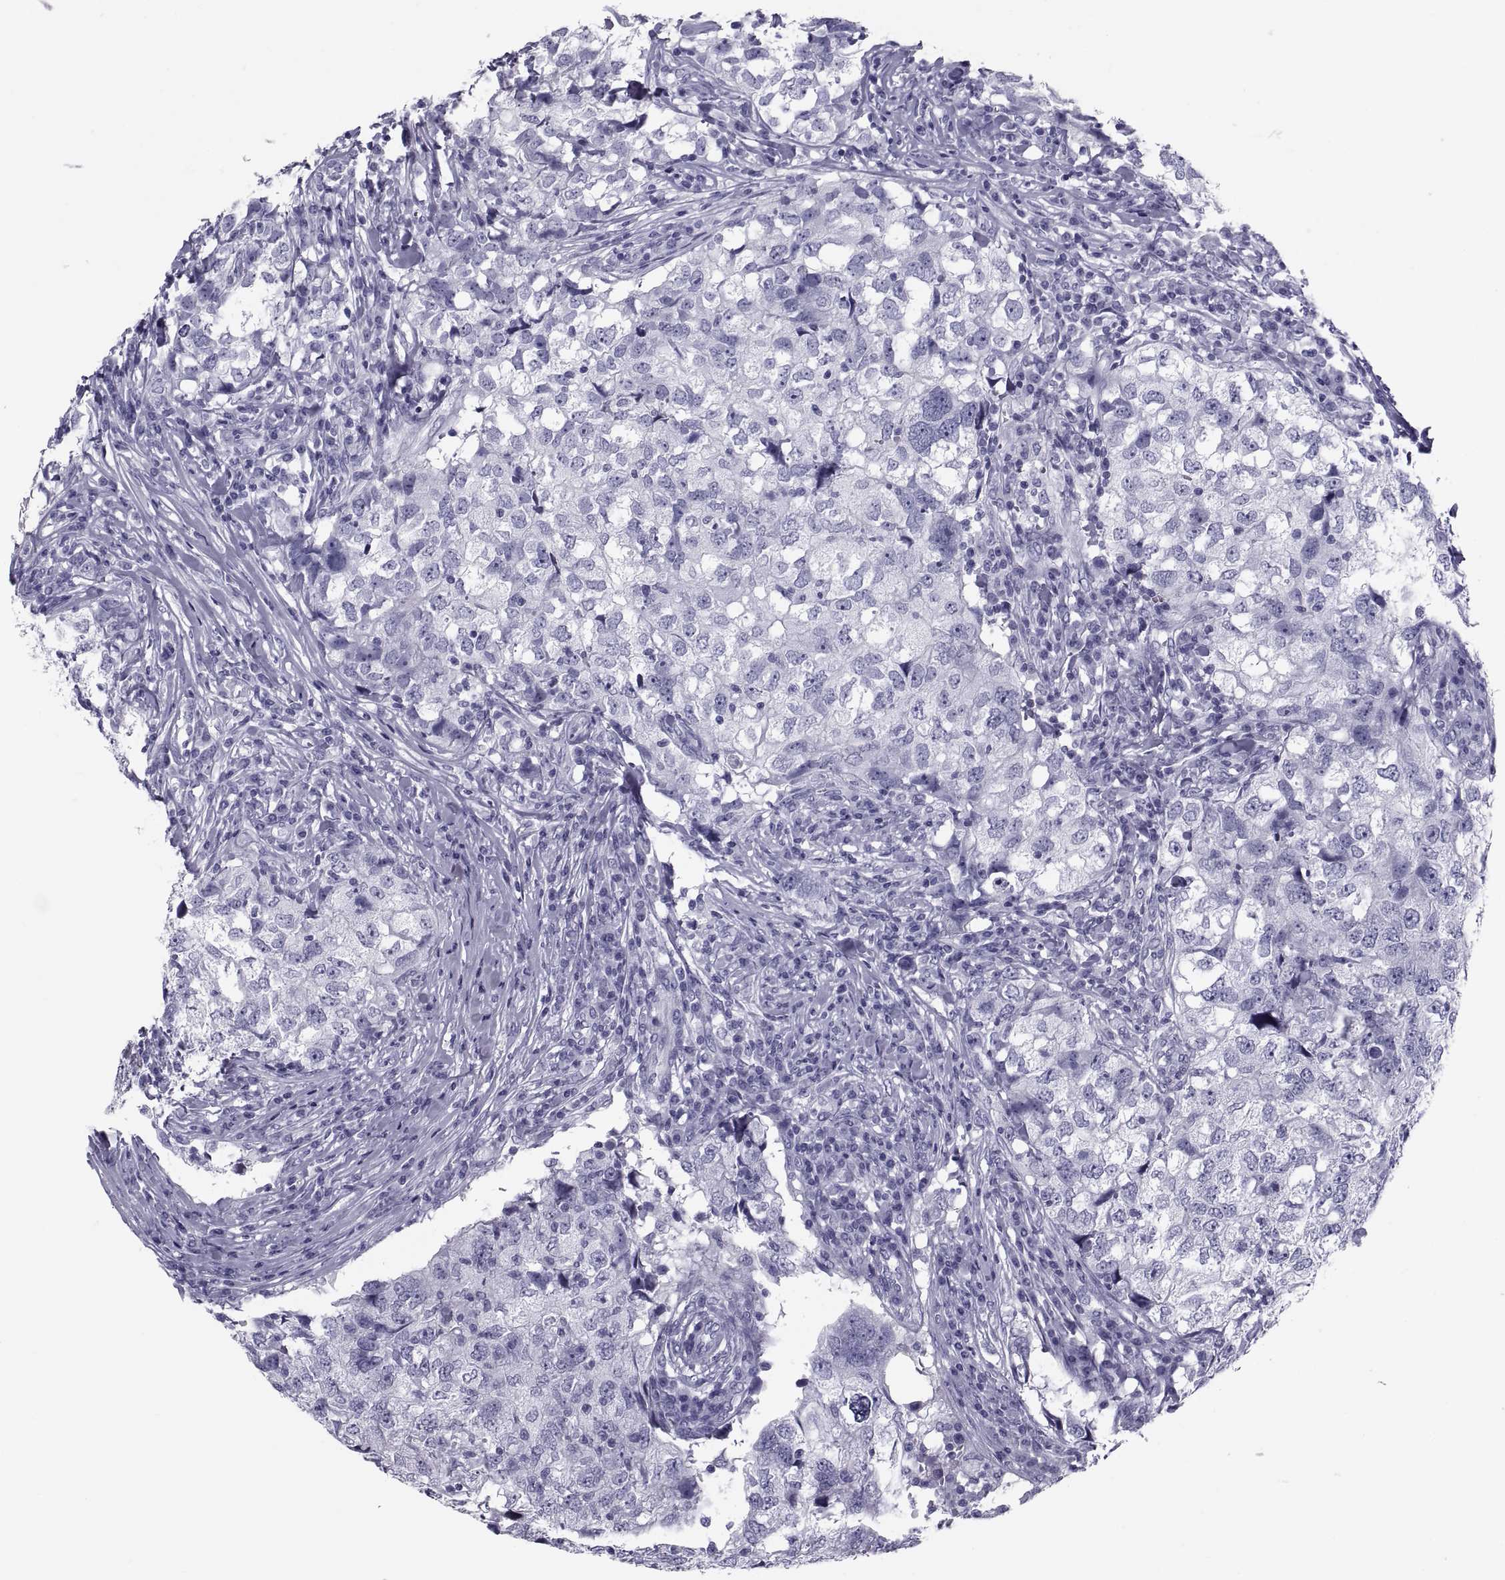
{"staining": {"intensity": "negative", "quantity": "none", "location": "none"}, "tissue": "breast cancer", "cell_type": "Tumor cells", "image_type": "cancer", "snomed": [{"axis": "morphology", "description": "Duct carcinoma"}, {"axis": "topography", "description": "Breast"}], "caption": "Immunohistochemical staining of breast cancer (intraductal carcinoma) displays no significant expression in tumor cells.", "gene": "CRISP1", "patient": {"sex": "female", "age": 30}}